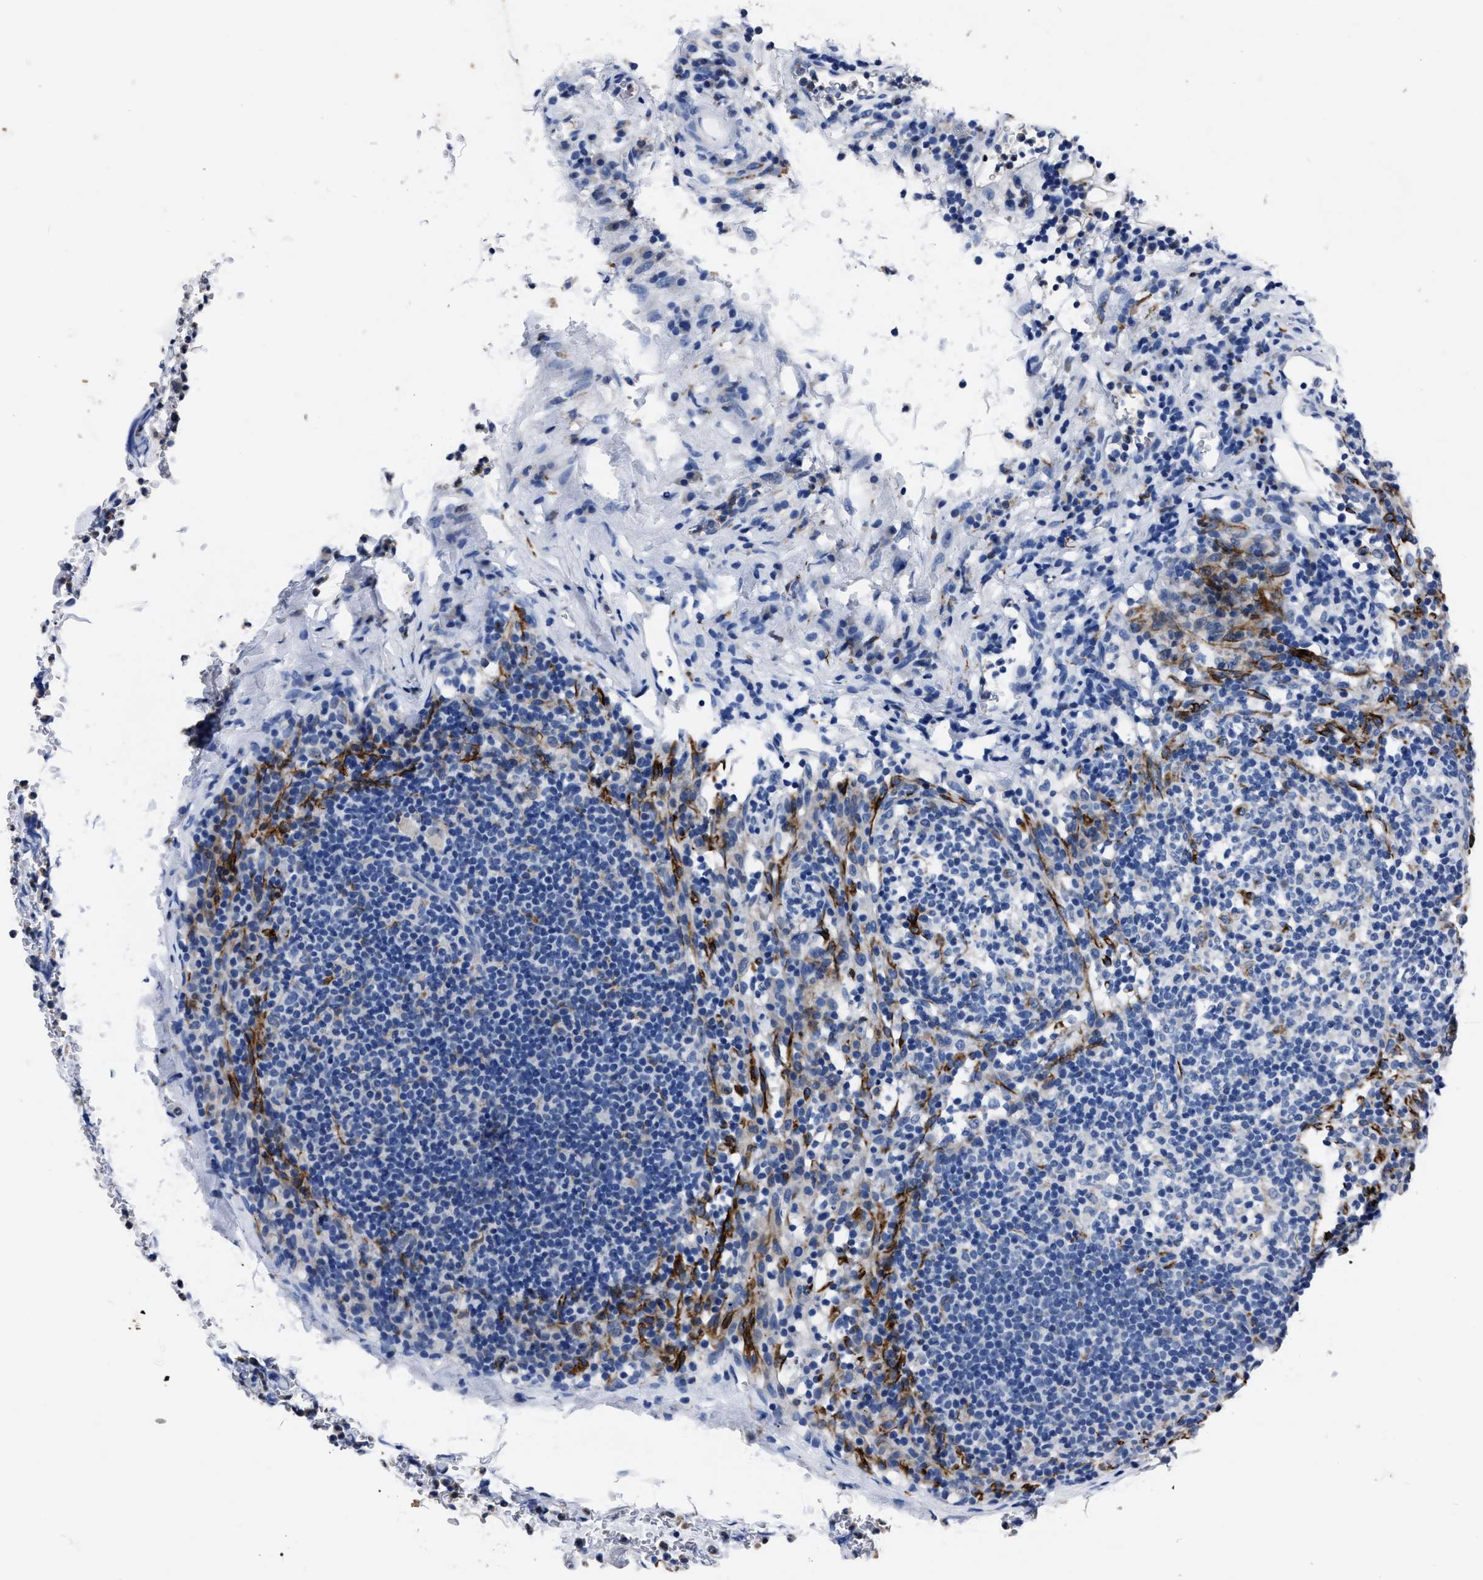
{"staining": {"intensity": "negative", "quantity": "none", "location": "none"}, "tissue": "lymph node", "cell_type": "Germinal center cells", "image_type": "normal", "snomed": [{"axis": "morphology", "description": "Normal tissue, NOS"}, {"axis": "morphology", "description": "Carcinoid, malignant, NOS"}, {"axis": "topography", "description": "Lymph node"}], "caption": "Germinal center cells show no significant positivity in unremarkable lymph node. (Brightfield microscopy of DAB immunohistochemistry (IHC) at high magnification).", "gene": "OR10G3", "patient": {"sex": "male", "age": 47}}